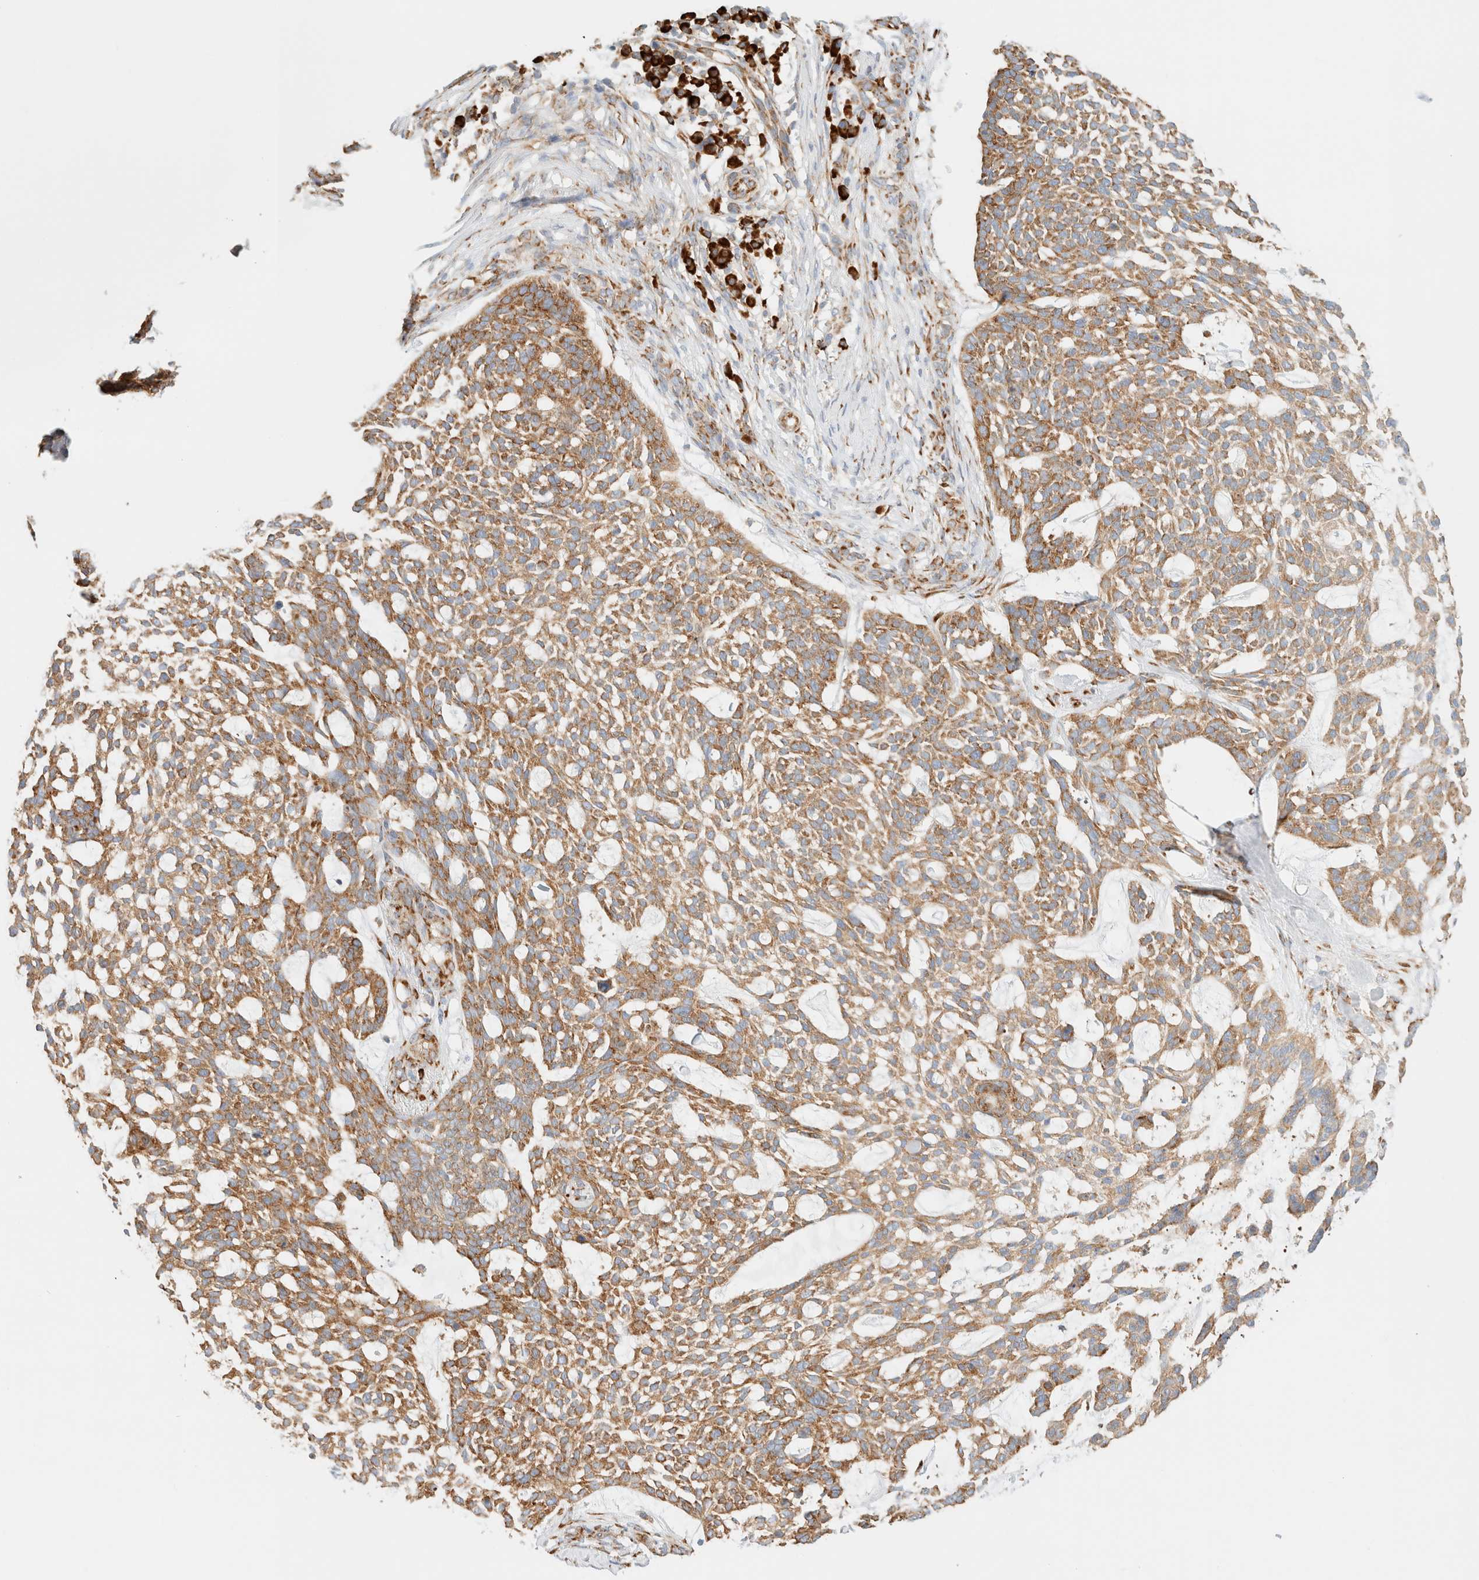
{"staining": {"intensity": "moderate", "quantity": ">75%", "location": "cytoplasmic/membranous"}, "tissue": "skin cancer", "cell_type": "Tumor cells", "image_type": "cancer", "snomed": [{"axis": "morphology", "description": "Basal cell carcinoma"}, {"axis": "topography", "description": "Skin"}], "caption": "A brown stain highlights moderate cytoplasmic/membranous staining of a protein in human basal cell carcinoma (skin) tumor cells. The staining was performed using DAB to visualize the protein expression in brown, while the nuclei were stained in blue with hematoxylin (Magnification: 20x).", "gene": "ZC2HC1A", "patient": {"sex": "female", "age": 64}}